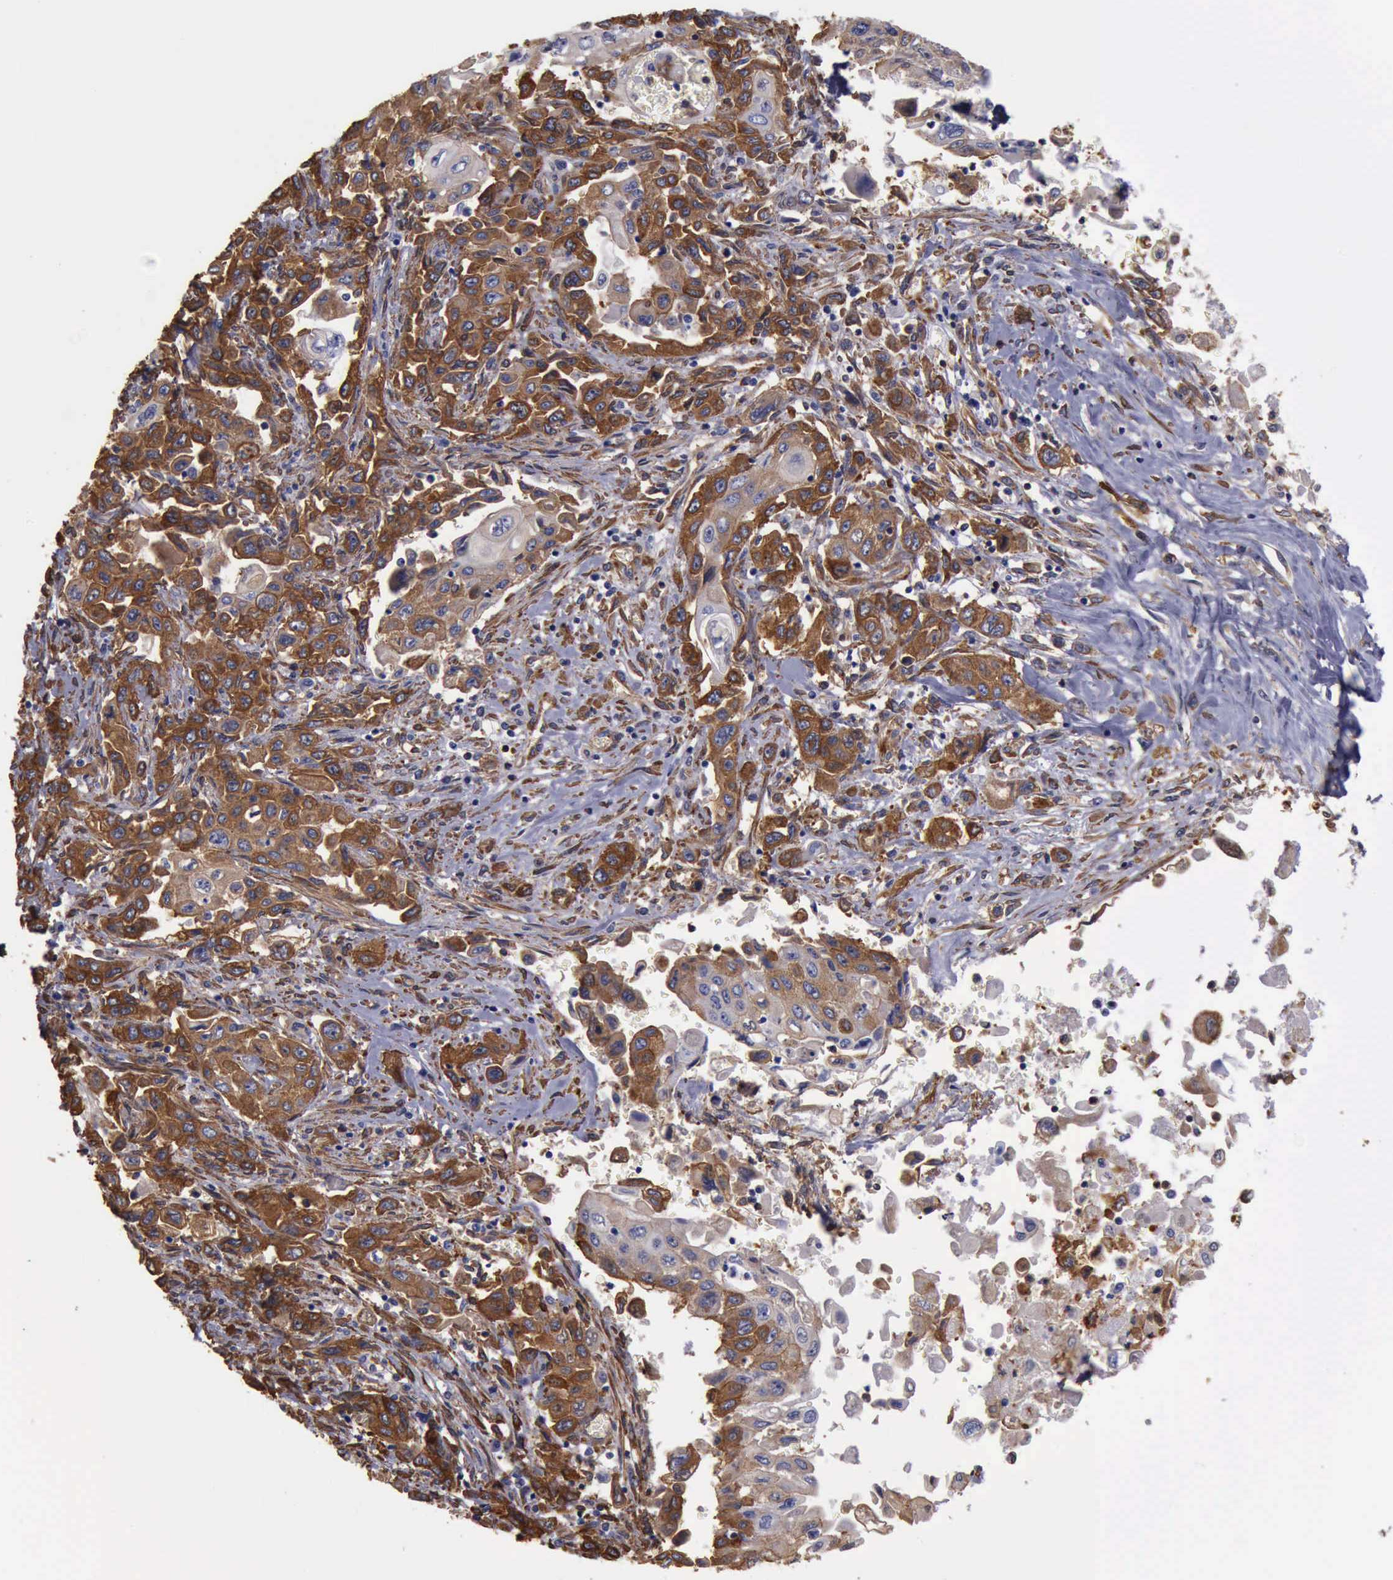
{"staining": {"intensity": "strong", "quantity": ">75%", "location": "cytoplasmic/membranous"}, "tissue": "pancreatic cancer", "cell_type": "Tumor cells", "image_type": "cancer", "snomed": [{"axis": "morphology", "description": "Adenocarcinoma, NOS"}, {"axis": "topography", "description": "Pancreas"}], "caption": "Immunohistochemistry micrograph of human pancreatic cancer stained for a protein (brown), which exhibits high levels of strong cytoplasmic/membranous staining in approximately >75% of tumor cells.", "gene": "FLNA", "patient": {"sex": "male", "age": 70}}